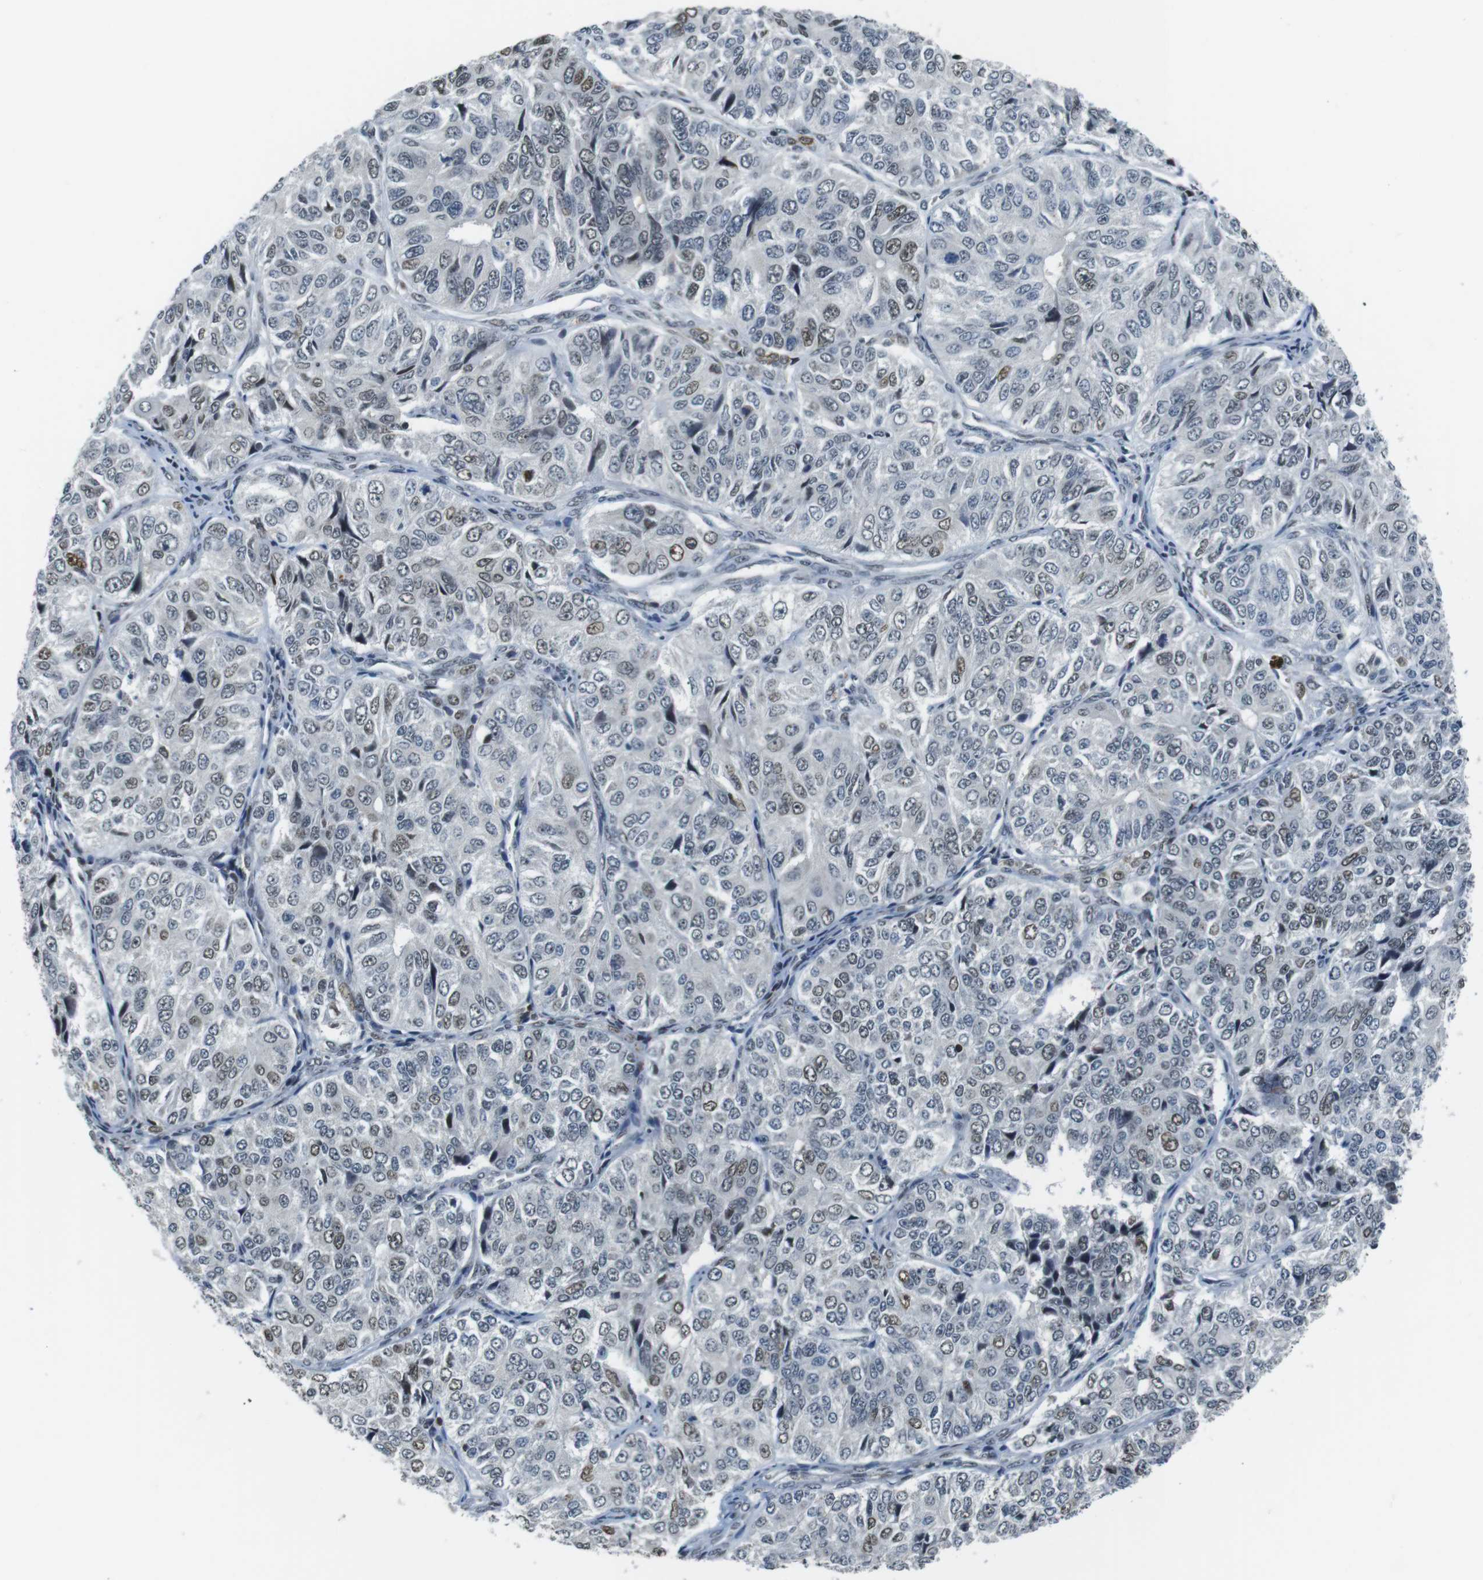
{"staining": {"intensity": "weak", "quantity": "<25%", "location": "nuclear"}, "tissue": "ovarian cancer", "cell_type": "Tumor cells", "image_type": "cancer", "snomed": [{"axis": "morphology", "description": "Carcinoma, endometroid"}, {"axis": "topography", "description": "Ovary"}], "caption": "This is an IHC image of ovarian endometroid carcinoma. There is no positivity in tumor cells.", "gene": "USP7", "patient": {"sex": "female", "age": 51}}